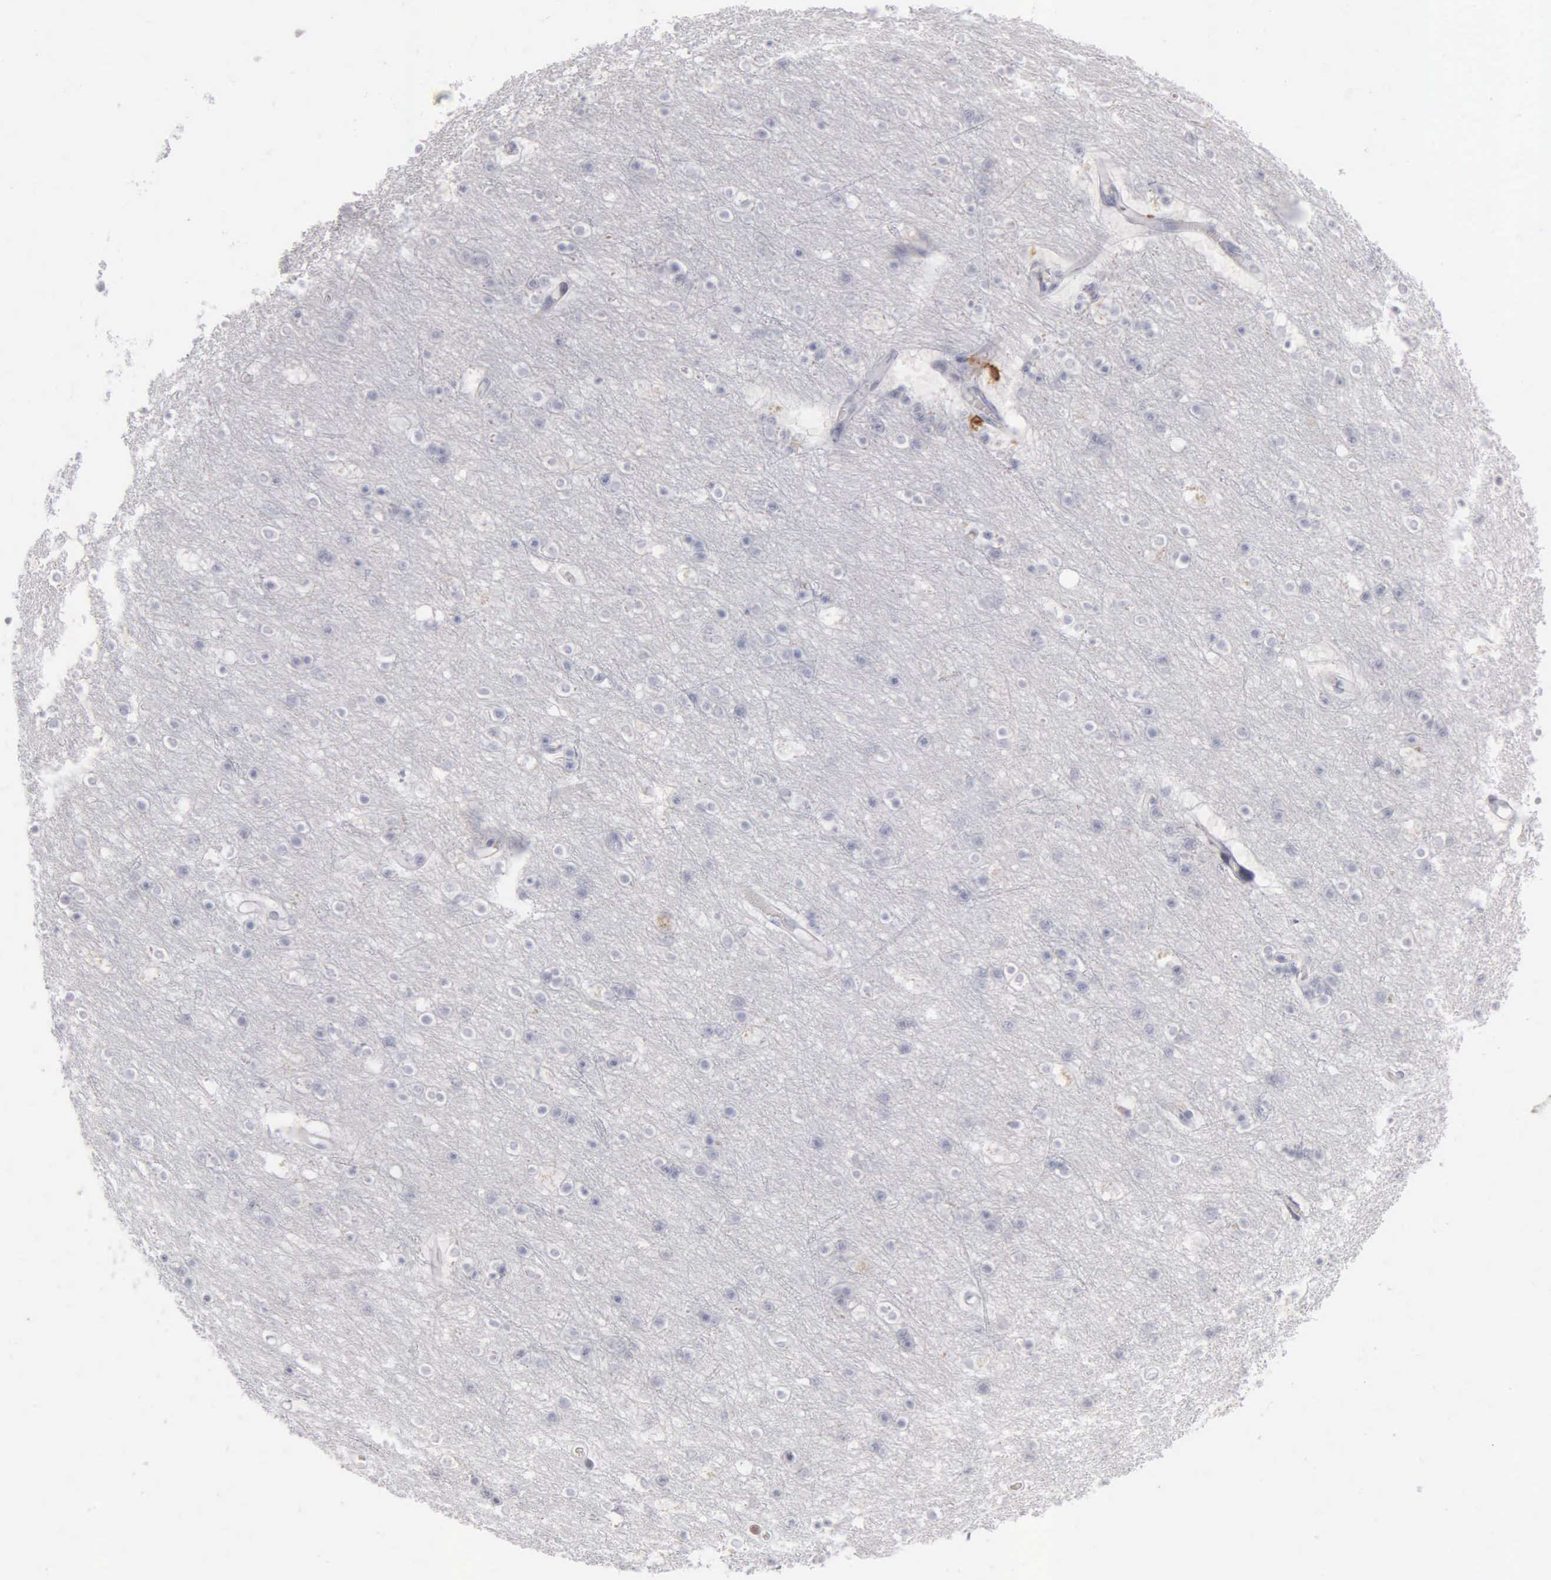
{"staining": {"intensity": "negative", "quantity": "none", "location": "none"}, "tissue": "cerebral cortex", "cell_type": "Endothelial cells", "image_type": "normal", "snomed": [{"axis": "morphology", "description": "Normal tissue, NOS"}, {"axis": "topography", "description": "Cerebral cortex"}], "caption": "Histopathology image shows no protein staining in endothelial cells of benign cerebral cortex. Nuclei are stained in blue.", "gene": "CD3E", "patient": {"sex": "female", "age": 54}}